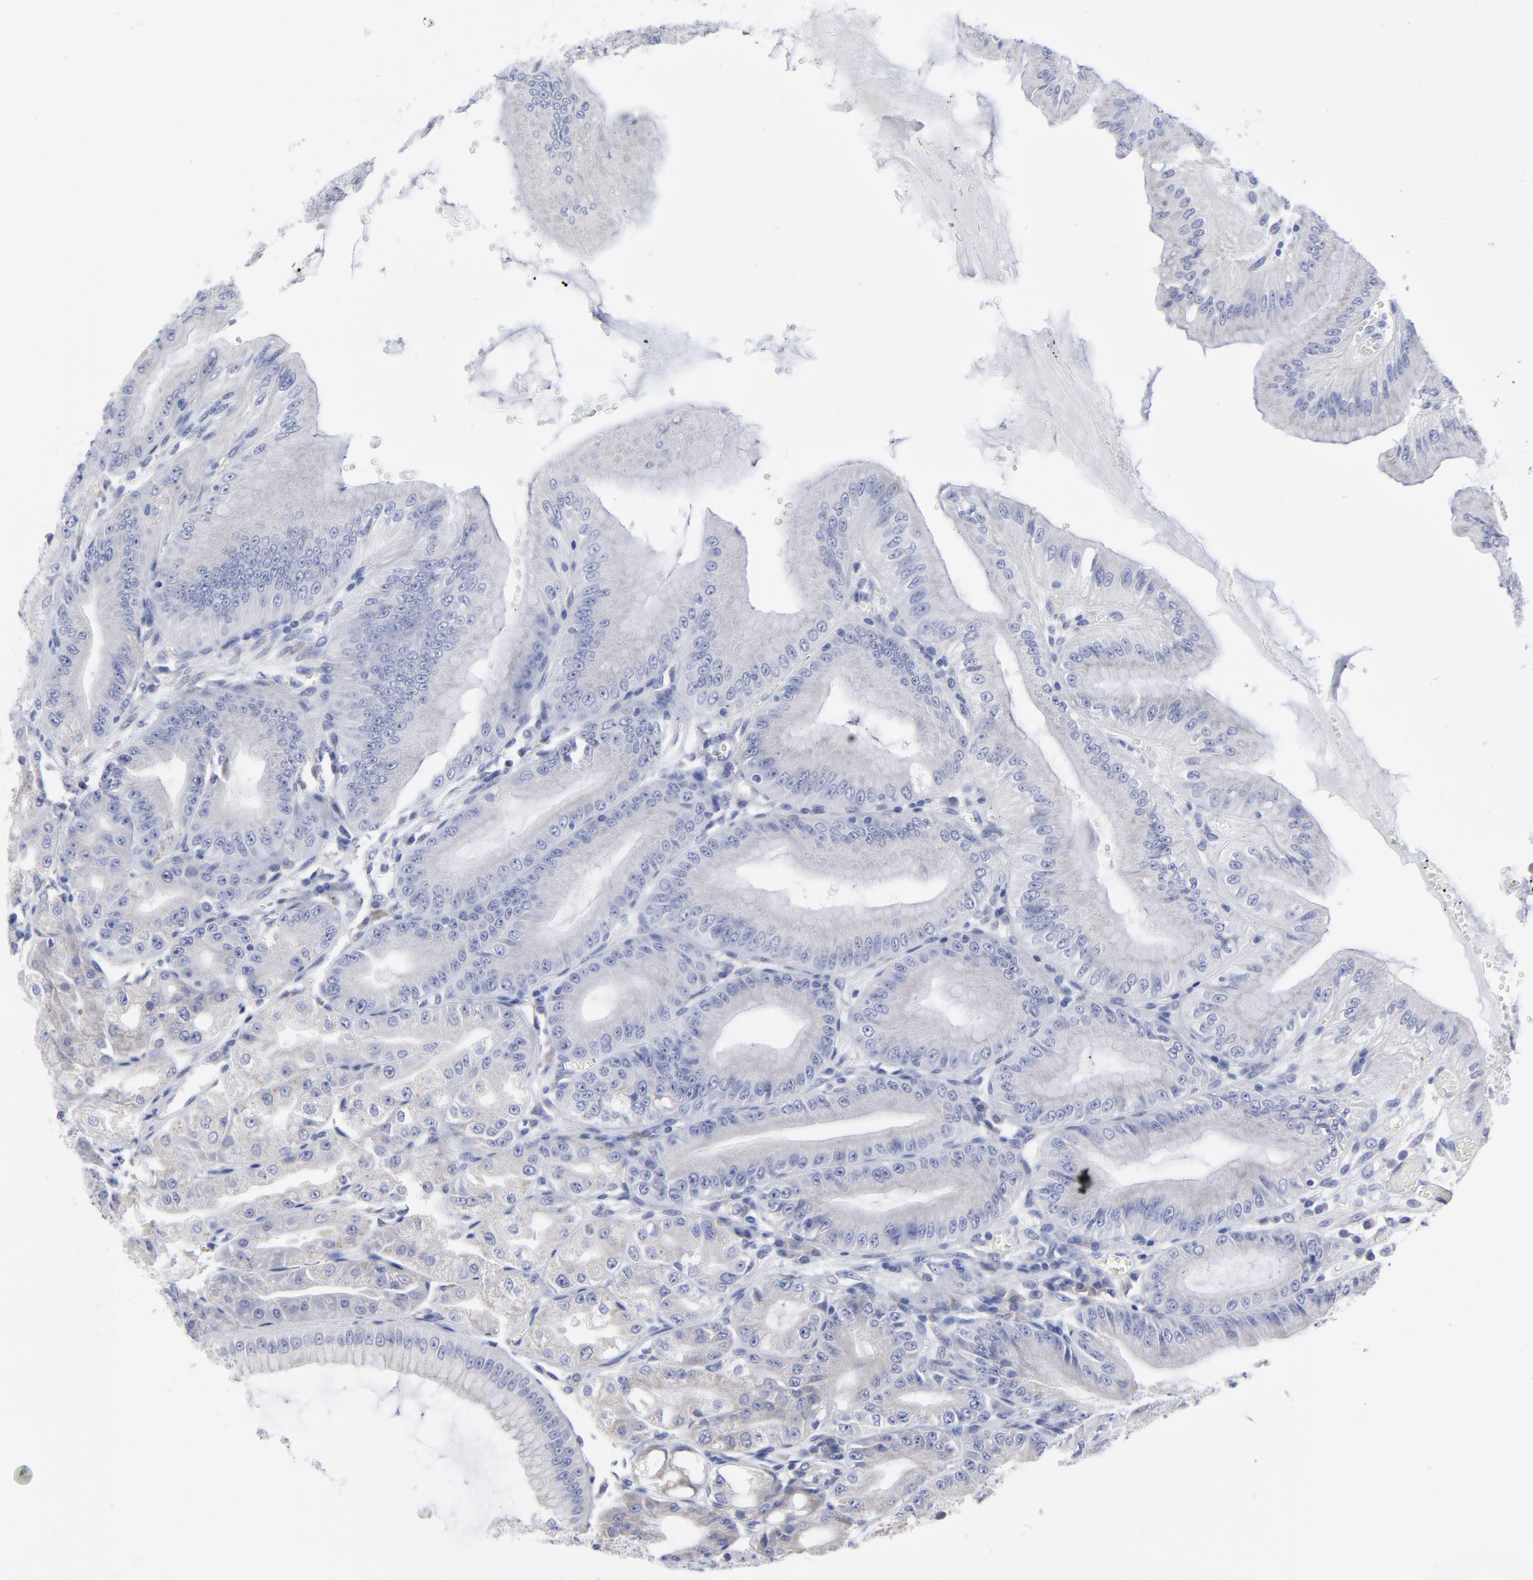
{"staining": {"intensity": "negative", "quantity": "none", "location": "none"}, "tissue": "stomach", "cell_type": "Glandular cells", "image_type": "normal", "snomed": [{"axis": "morphology", "description": "Normal tissue, NOS"}, {"axis": "topography", "description": "Stomach, lower"}], "caption": "DAB immunohistochemical staining of normal human stomach displays no significant staining in glandular cells.", "gene": "DUSP9", "patient": {"sex": "male", "age": 71}}